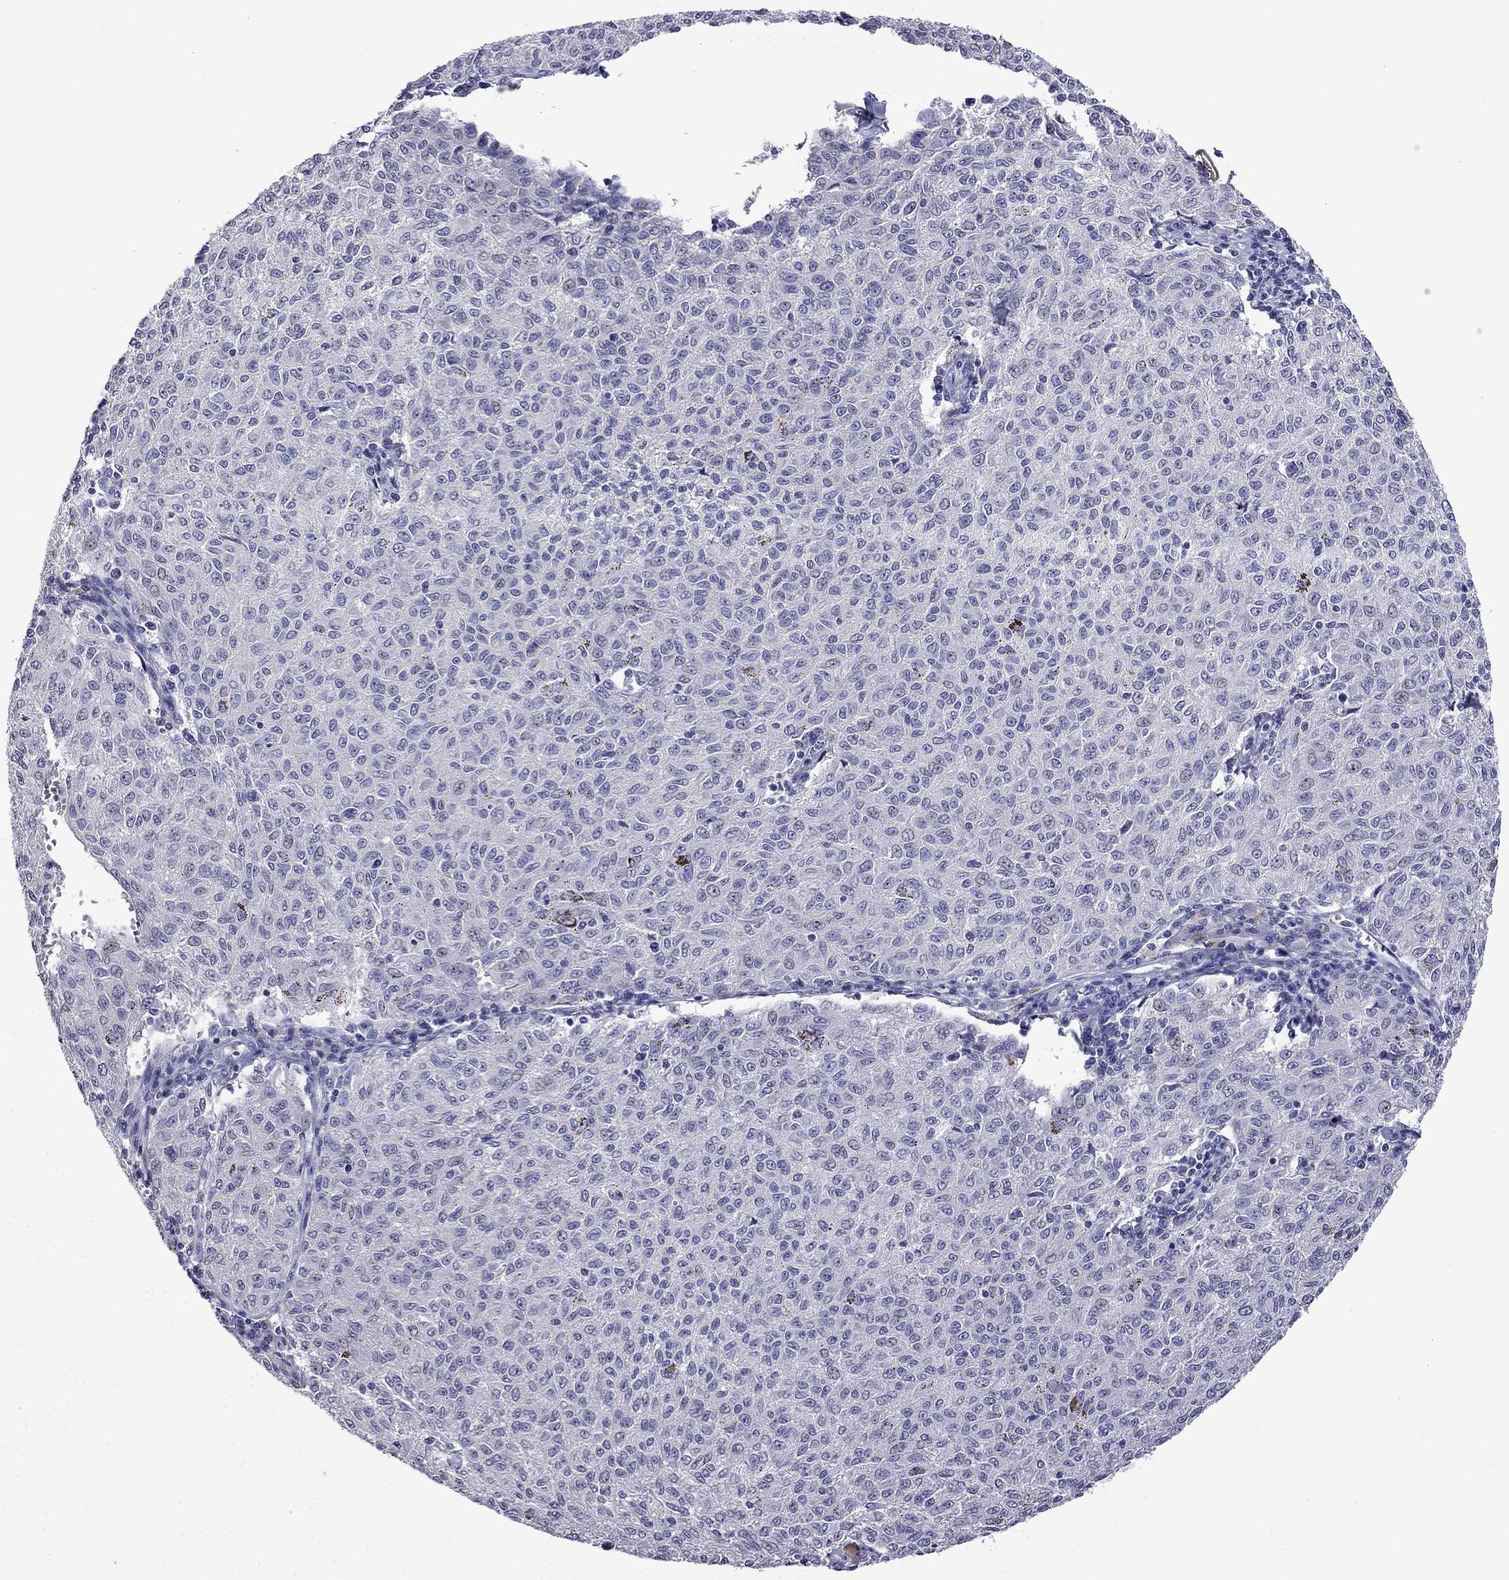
{"staining": {"intensity": "negative", "quantity": "none", "location": "none"}, "tissue": "melanoma", "cell_type": "Tumor cells", "image_type": "cancer", "snomed": [{"axis": "morphology", "description": "Malignant melanoma, NOS"}, {"axis": "topography", "description": "Skin"}], "caption": "A photomicrograph of malignant melanoma stained for a protein displays no brown staining in tumor cells.", "gene": "STAR", "patient": {"sex": "female", "age": 72}}